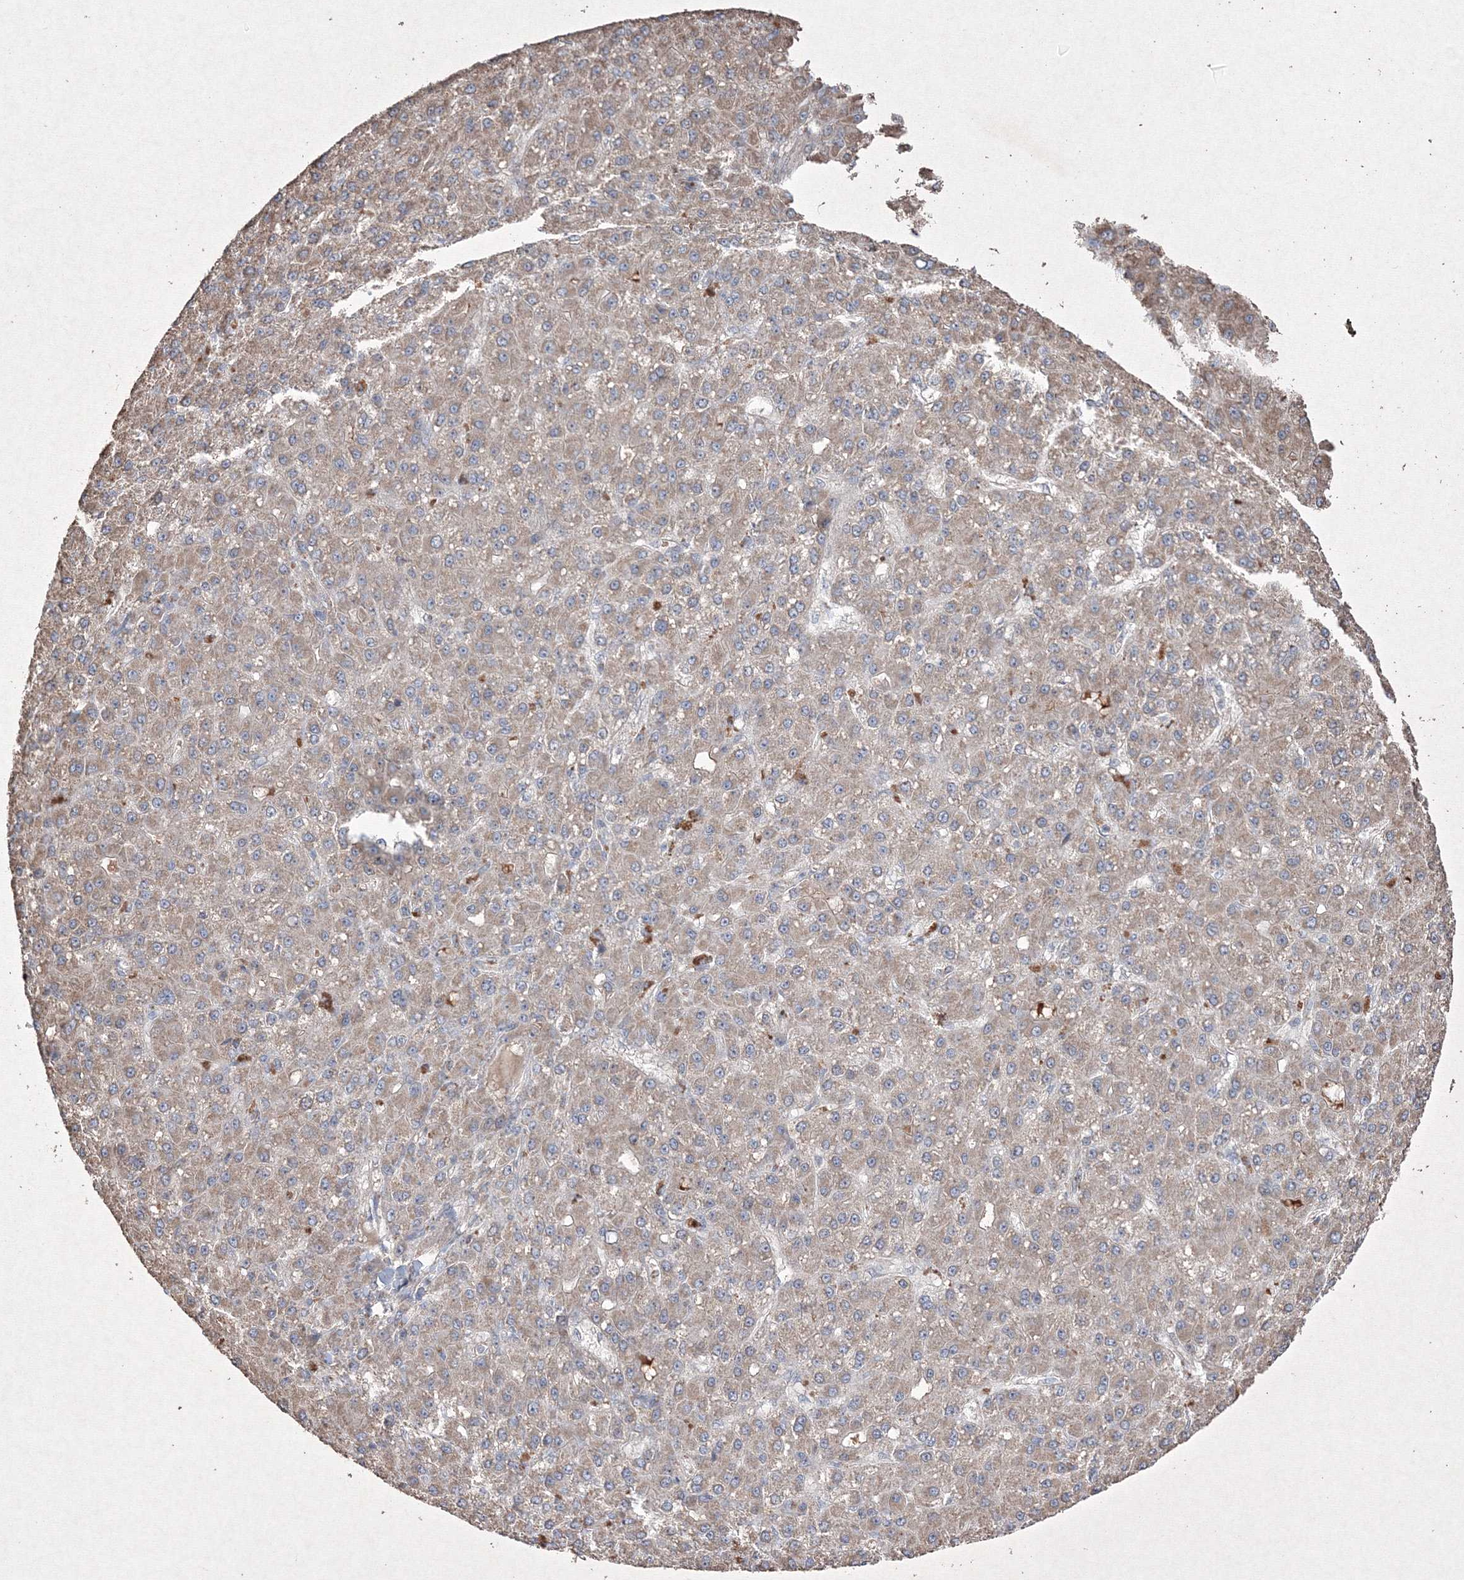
{"staining": {"intensity": "moderate", "quantity": ">75%", "location": "cytoplasmic/membranous"}, "tissue": "liver cancer", "cell_type": "Tumor cells", "image_type": "cancer", "snomed": [{"axis": "morphology", "description": "Carcinoma, Hepatocellular, NOS"}, {"axis": "topography", "description": "Liver"}], "caption": "Protein expression analysis of liver cancer (hepatocellular carcinoma) displays moderate cytoplasmic/membranous staining in about >75% of tumor cells.", "gene": "GRSF1", "patient": {"sex": "male", "age": 67}}